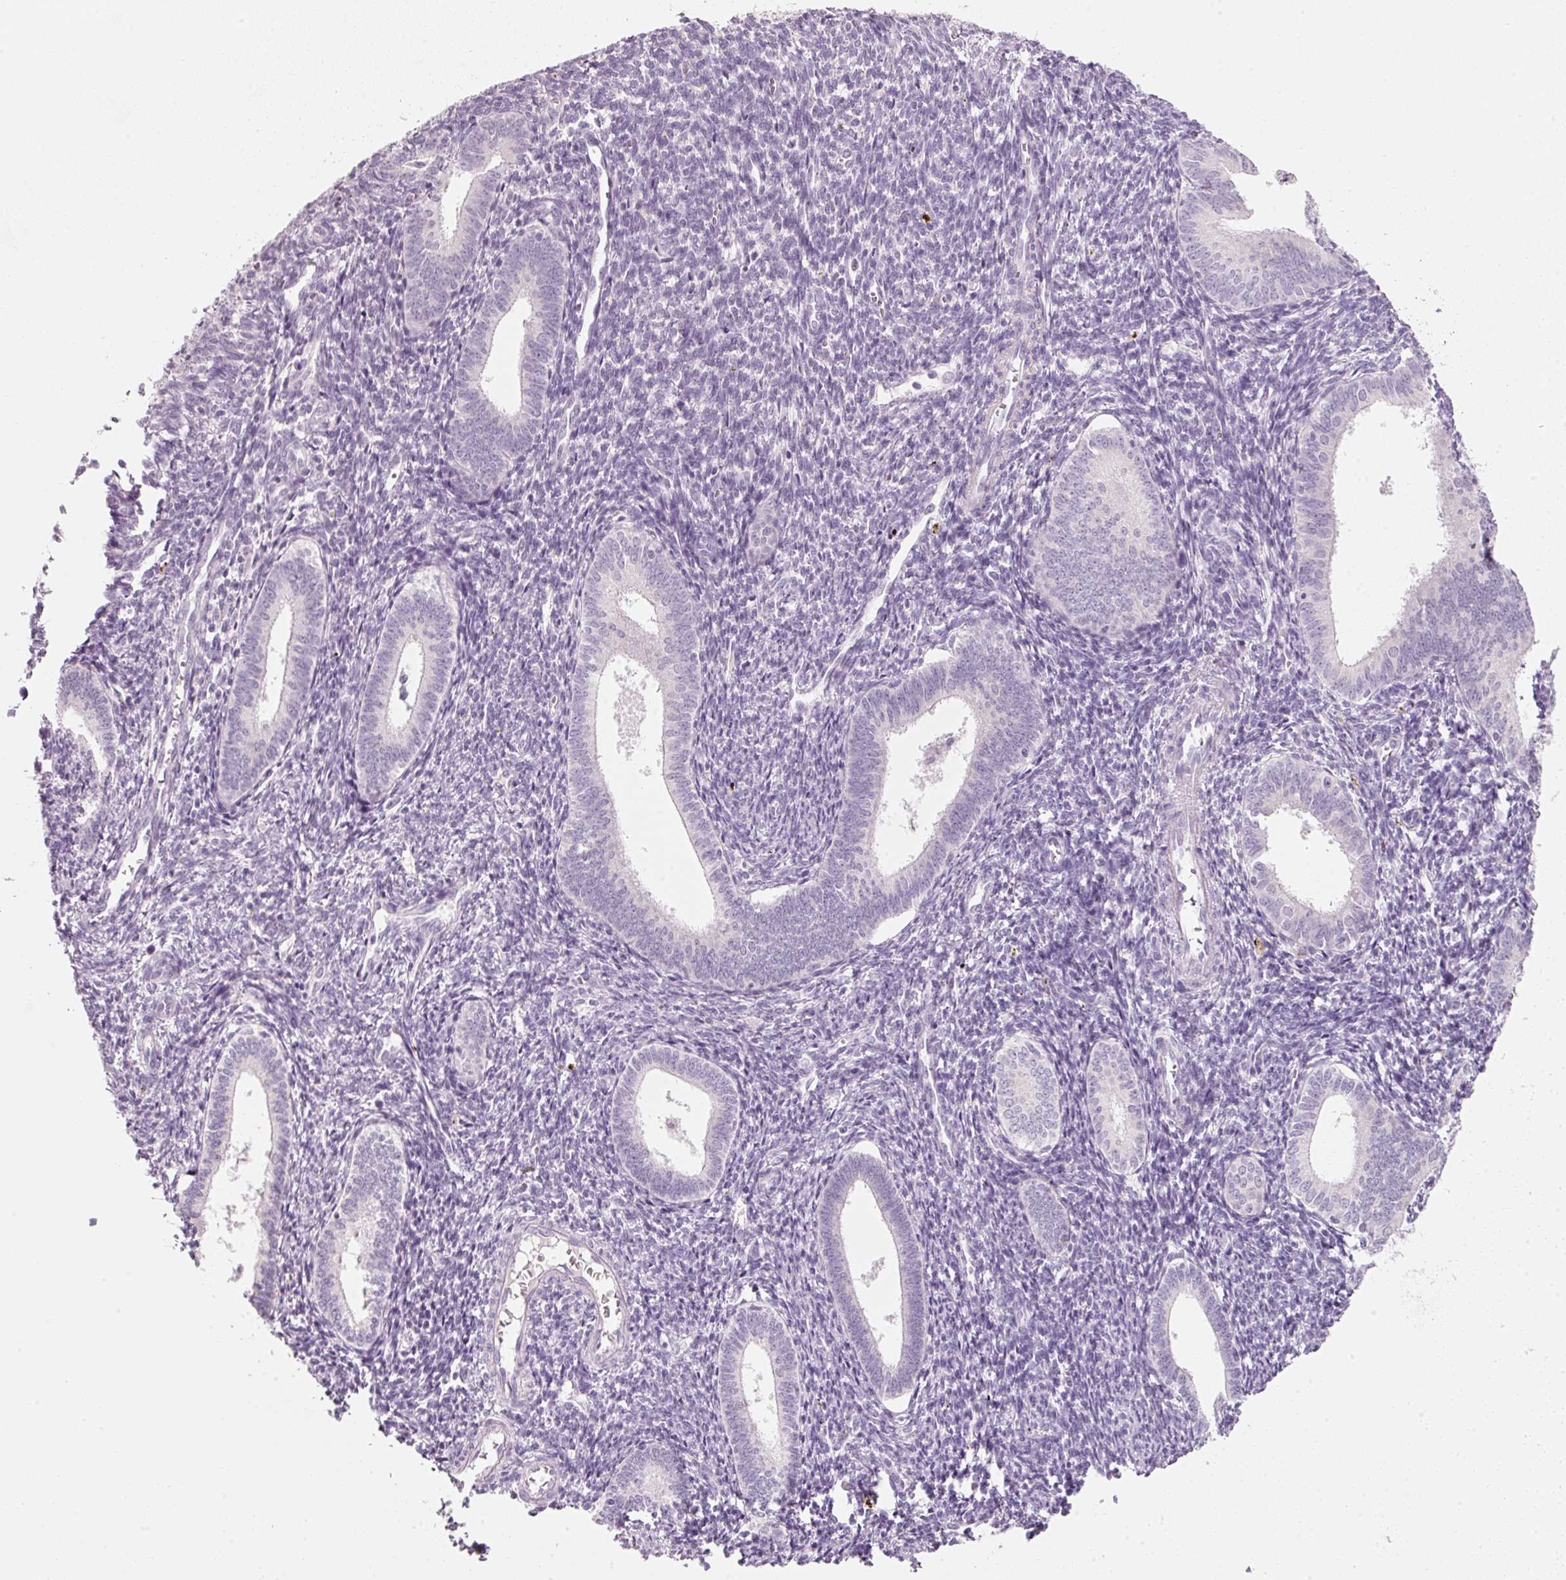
{"staining": {"intensity": "negative", "quantity": "none", "location": "none"}, "tissue": "endometrium", "cell_type": "Cells in endometrial stroma", "image_type": "normal", "snomed": [{"axis": "morphology", "description": "Normal tissue, NOS"}, {"axis": "topography", "description": "Endometrium"}], "caption": "A histopathology image of endometrium stained for a protein reveals no brown staining in cells in endometrial stroma.", "gene": "ENSG00000206549", "patient": {"sex": "female", "age": 41}}